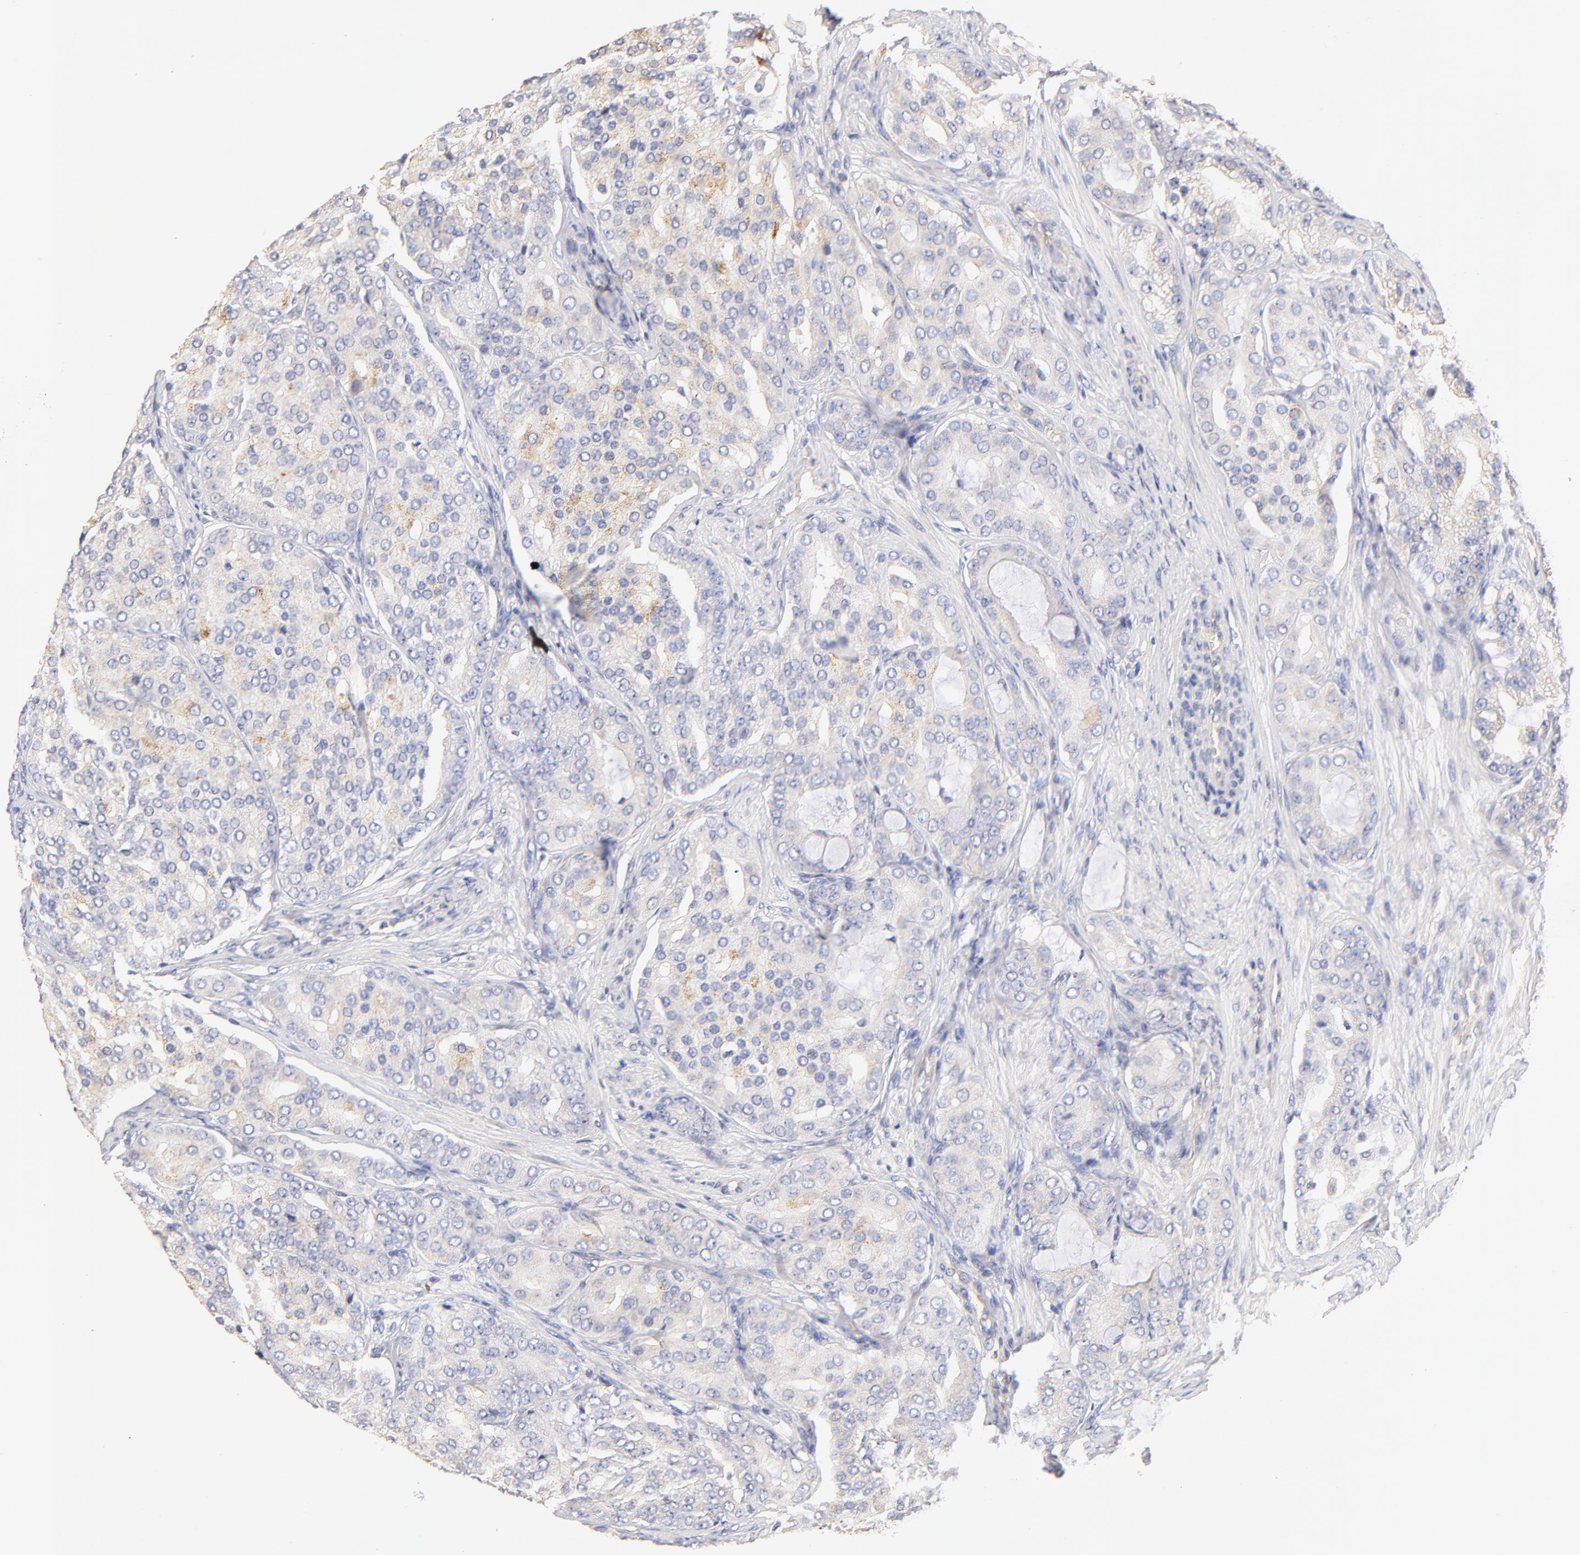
{"staining": {"intensity": "weak", "quantity": "<25%", "location": "cytoplasmic/membranous"}, "tissue": "prostate cancer", "cell_type": "Tumor cells", "image_type": "cancer", "snomed": [{"axis": "morphology", "description": "Adenocarcinoma, High grade"}, {"axis": "topography", "description": "Prostate"}], "caption": "High-grade adenocarcinoma (prostate) was stained to show a protein in brown. There is no significant staining in tumor cells.", "gene": "HS3ST1", "patient": {"sex": "male", "age": 64}}